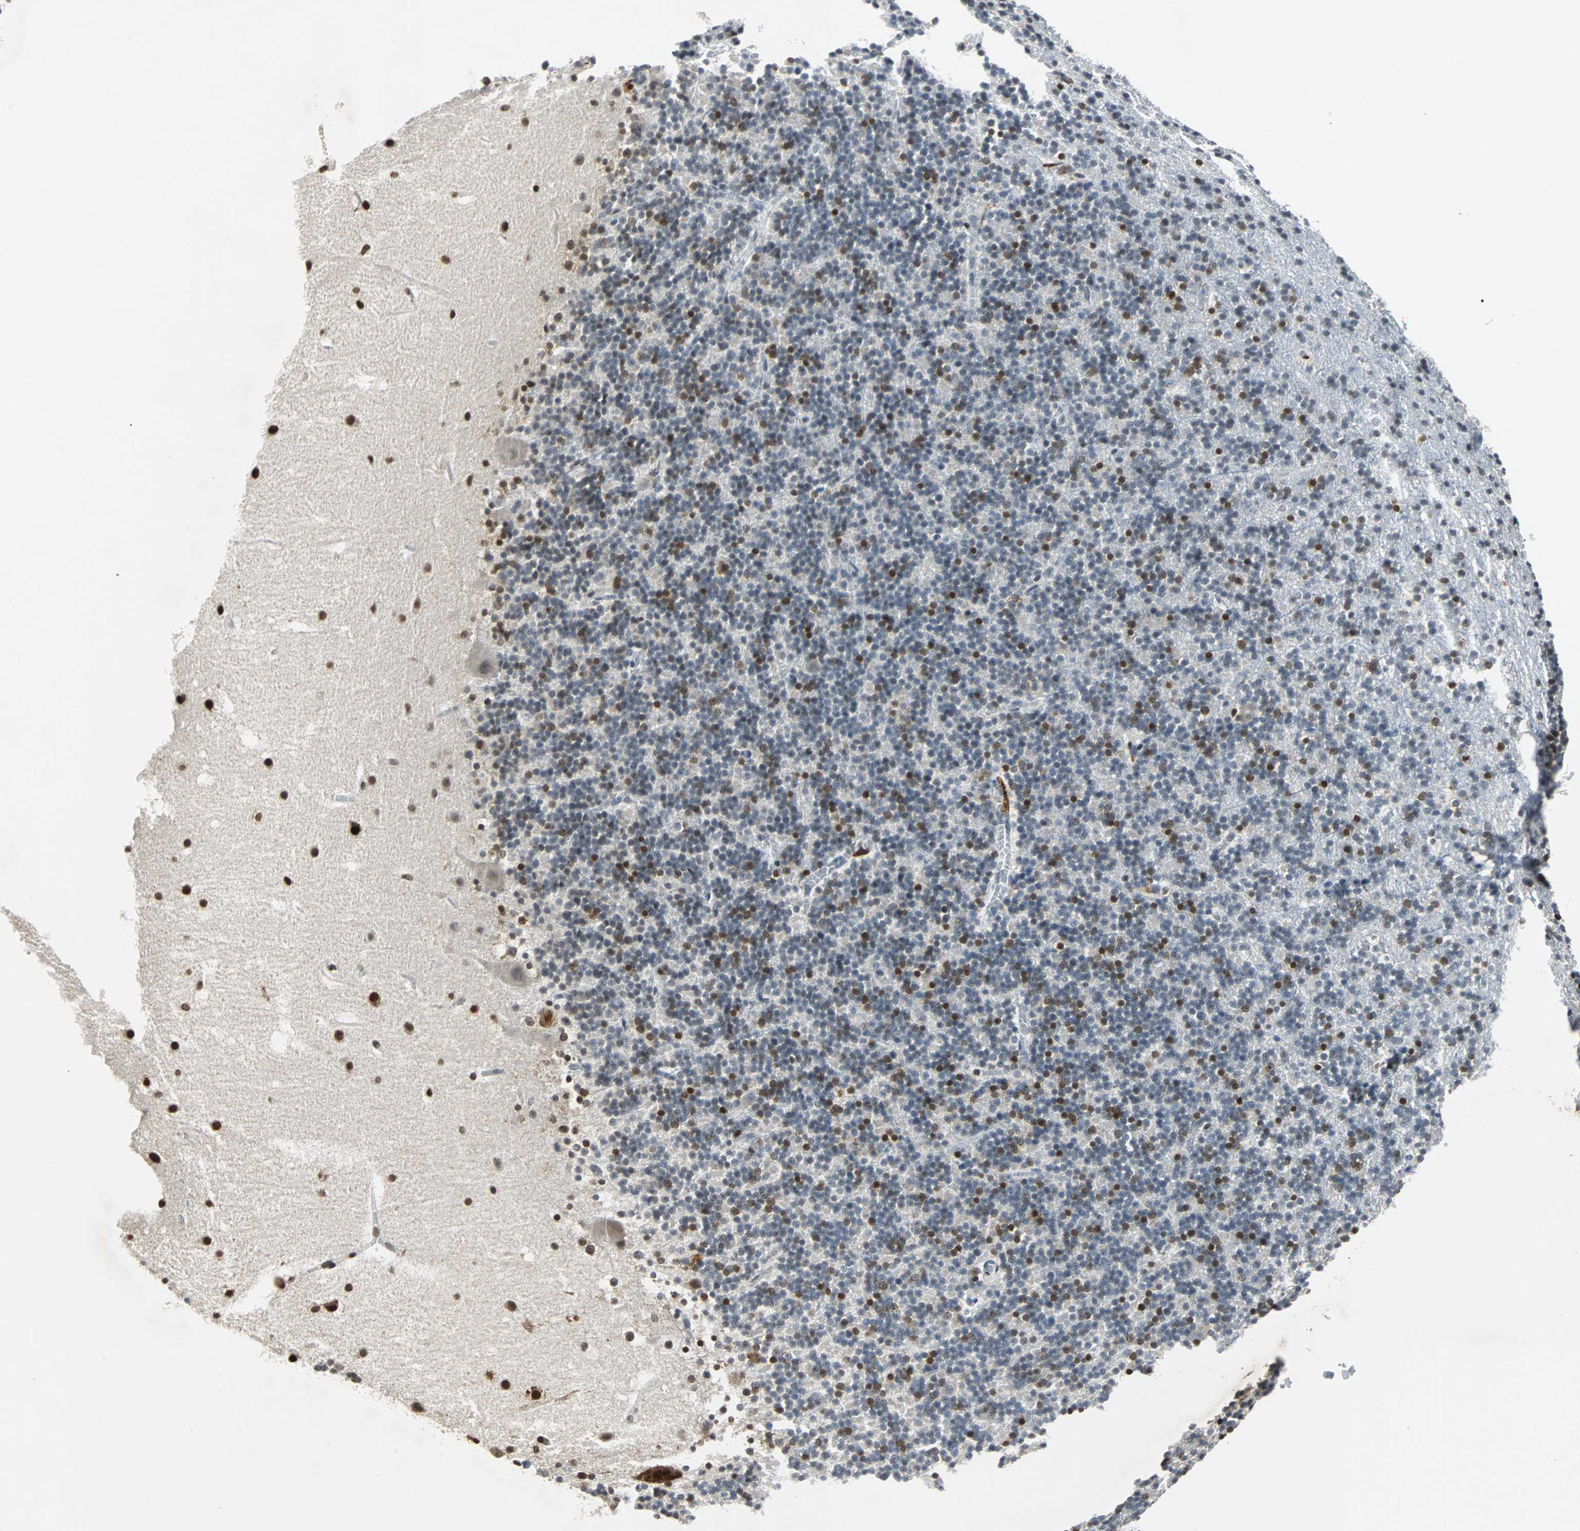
{"staining": {"intensity": "strong", "quantity": "<25%", "location": "nuclear"}, "tissue": "cerebellum", "cell_type": "Cells in granular layer", "image_type": "normal", "snomed": [{"axis": "morphology", "description": "Normal tissue, NOS"}, {"axis": "topography", "description": "Cerebellum"}], "caption": "The micrograph exhibits staining of normal cerebellum, revealing strong nuclear protein expression (brown color) within cells in granular layer.", "gene": "HLX", "patient": {"sex": "male", "age": 45}}